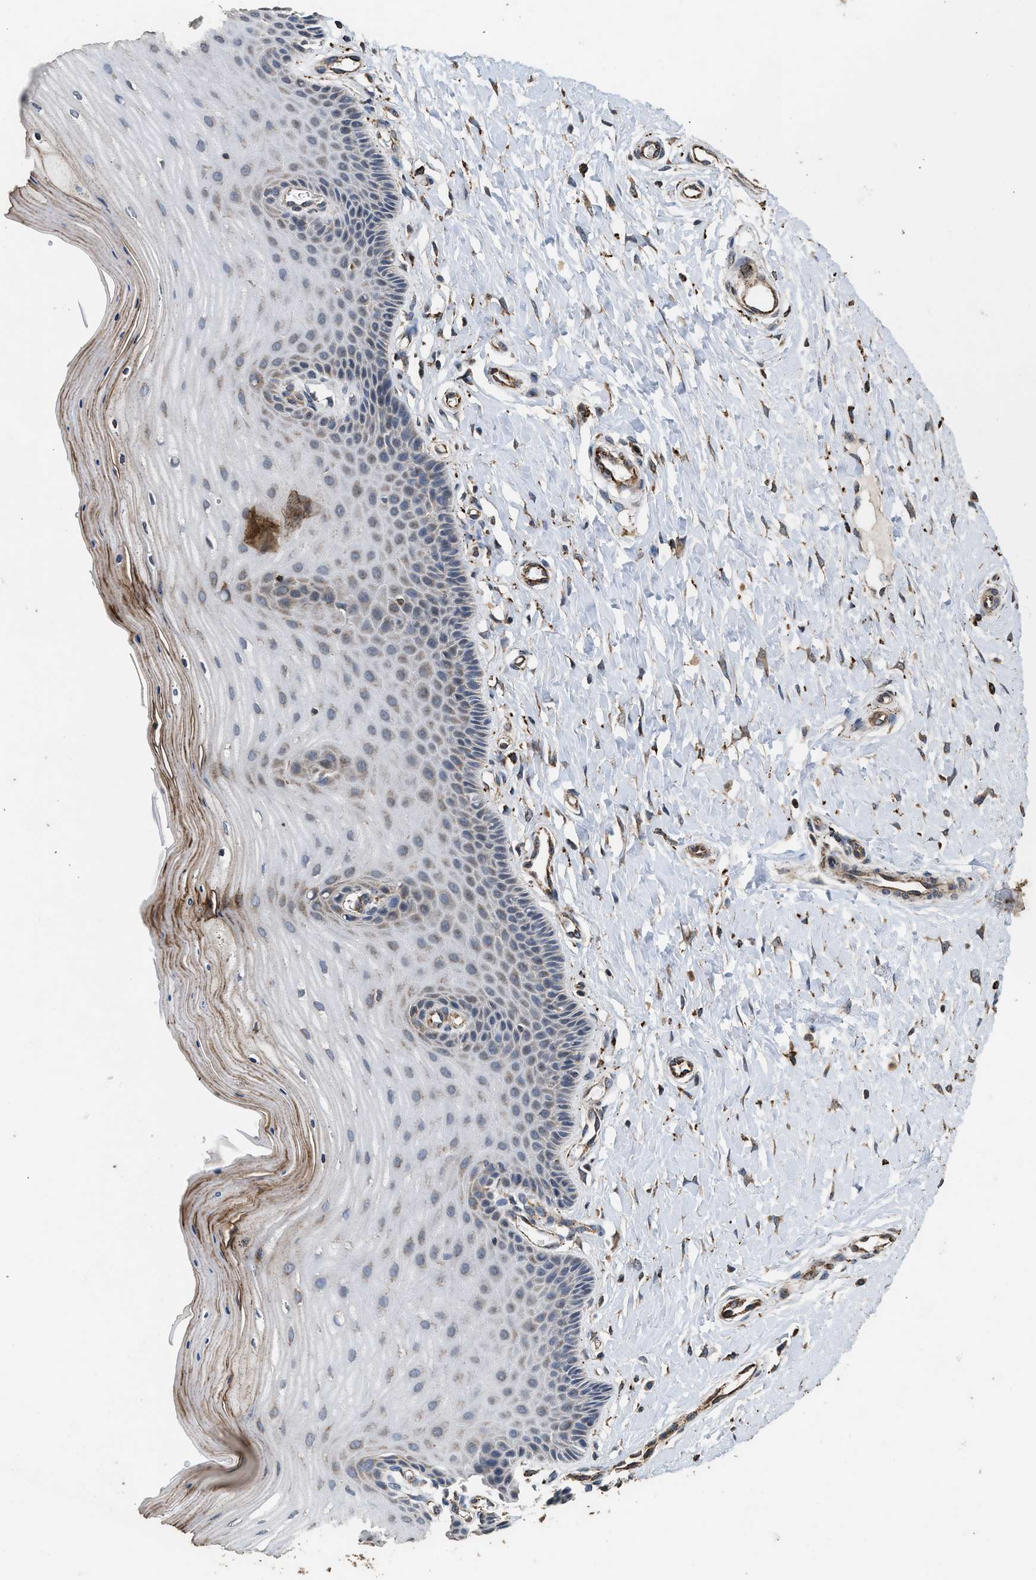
{"staining": {"intensity": "moderate", "quantity": "<25%", "location": "cytoplasmic/membranous"}, "tissue": "cervix", "cell_type": "Glandular cells", "image_type": "normal", "snomed": [{"axis": "morphology", "description": "Normal tissue, NOS"}, {"axis": "topography", "description": "Cervix"}], "caption": "This micrograph demonstrates immunohistochemistry (IHC) staining of benign cervix, with low moderate cytoplasmic/membranous staining in about <25% of glandular cells.", "gene": "CTSV", "patient": {"sex": "female", "age": 55}}